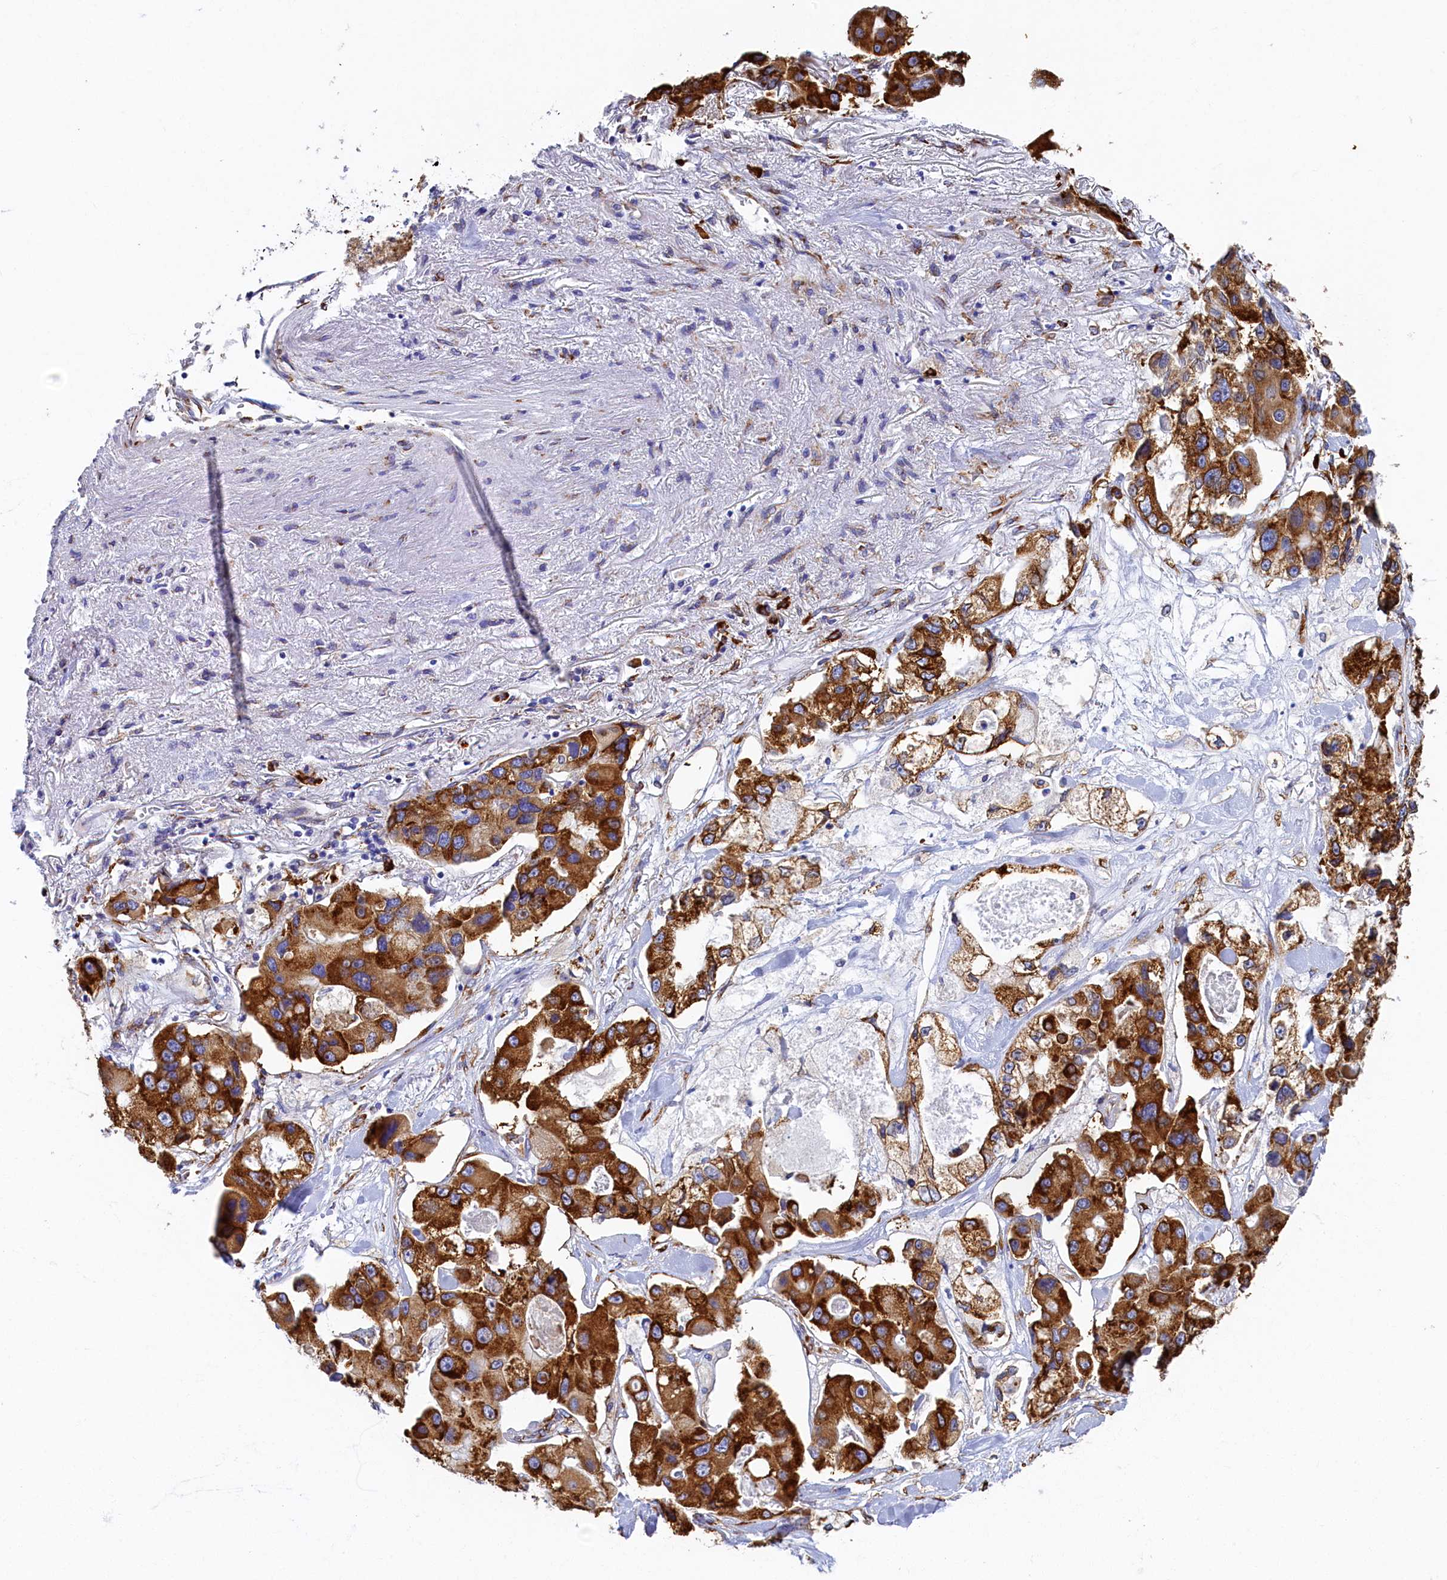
{"staining": {"intensity": "strong", "quantity": ">75%", "location": "cytoplasmic/membranous"}, "tissue": "lung cancer", "cell_type": "Tumor cells", "image_type": "cancer", "snomed": [{"axis": "morphology", "description": "Adenocarcinoma, NOS"}, {"axis": "topography", "description": "Lung"}], "caption": "Human adenocarcinoma (lung) stained with a brown dye demonstrates strong cytoplasmic/membranous positive expression in about >75% of tumor cells.", "gene": "TMEM18", "patient": {"sex": "female", "age": 54}}